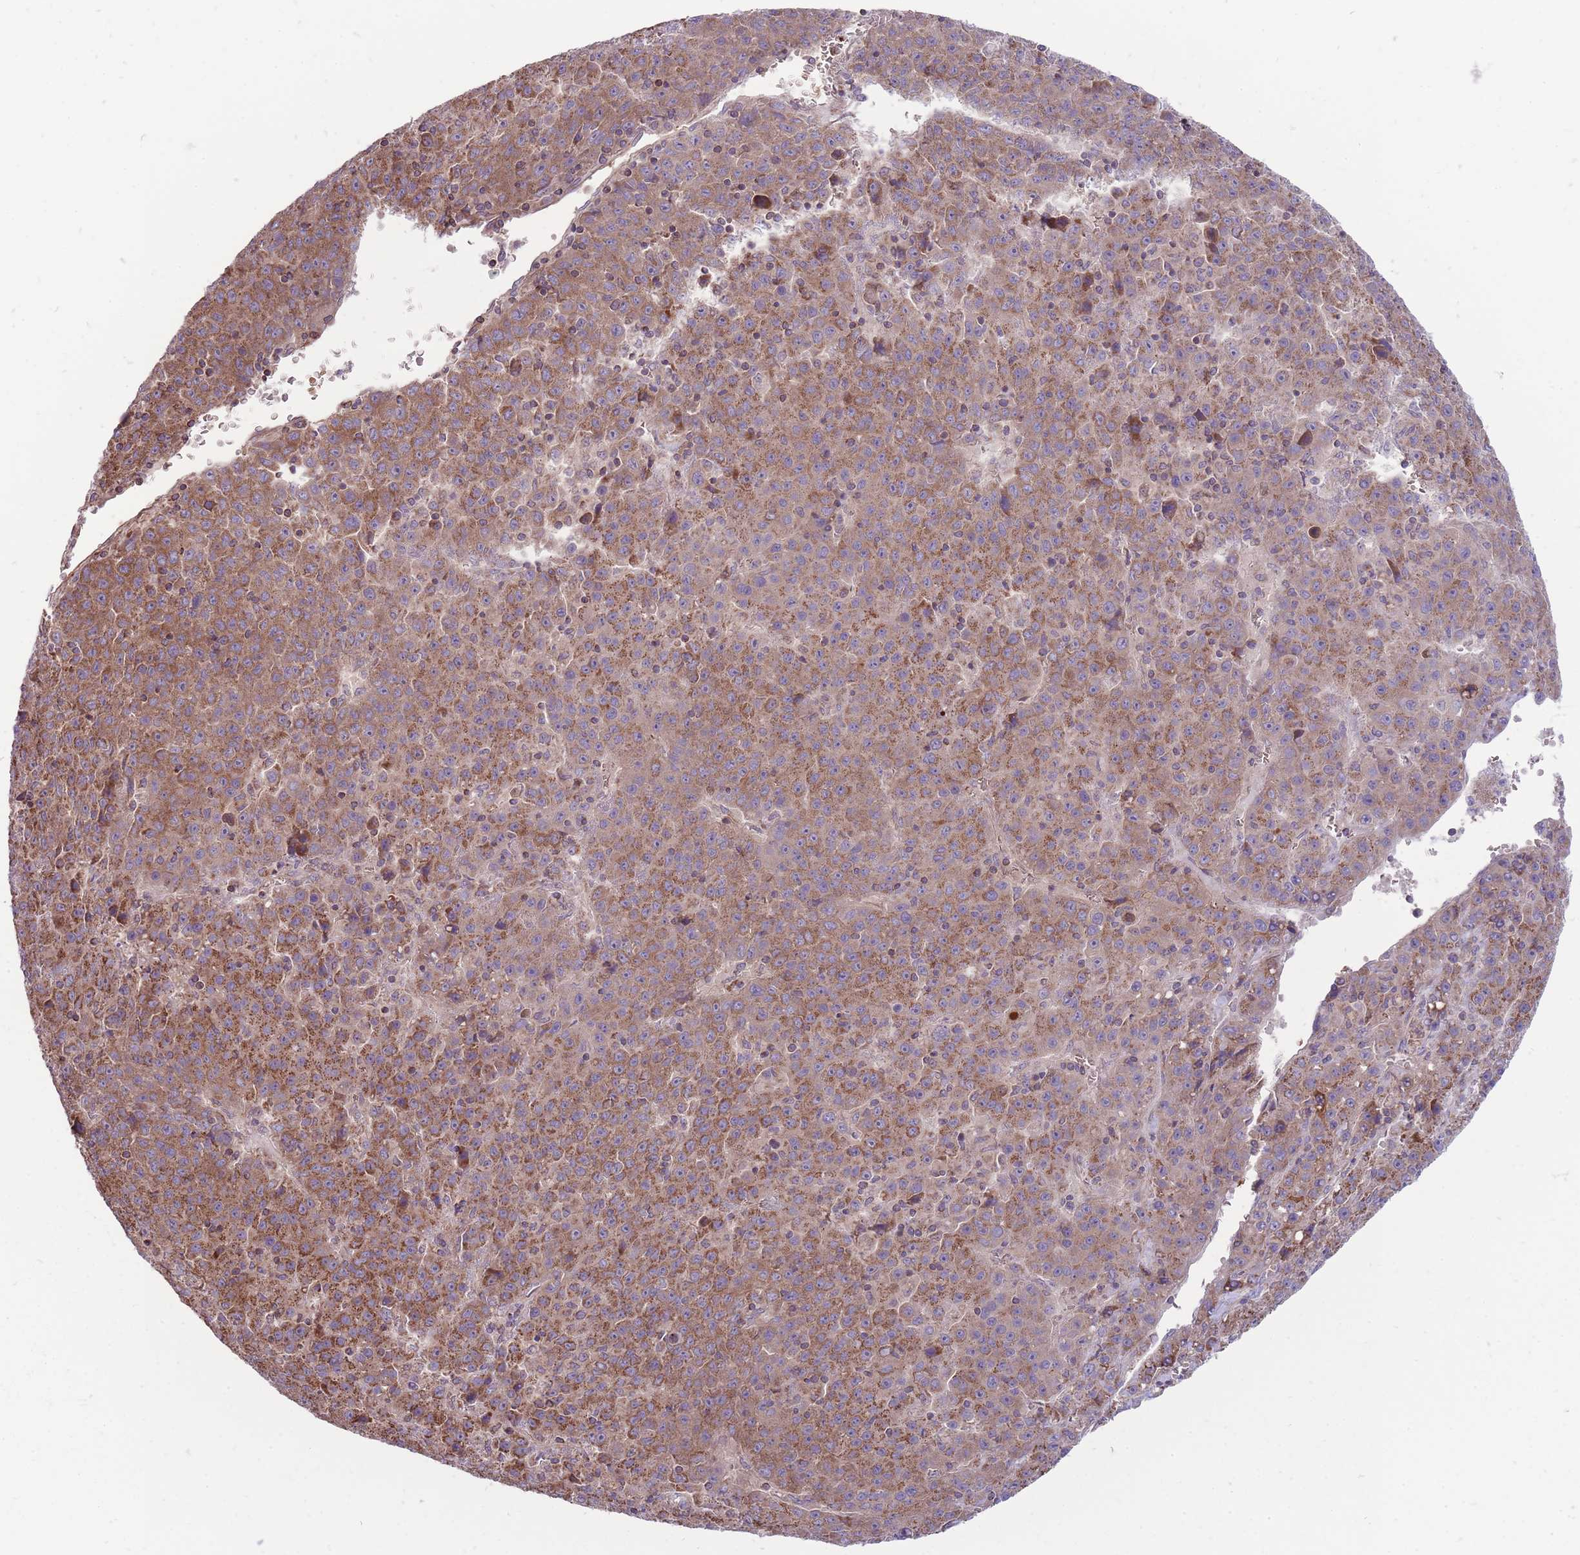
{"staining": {"intensity": "moderate", "quantity": ">75%", "location": "cytoplasmic/membranous"}, "tissue": "liver cancer", "cell_type": "Tumor cells", "image_type": "cancer", "snomed": [{"axis": "morphology", "description": "Carcinoma, Hepatocellular, NOS"}, {"axis": "topography", "description": "Liver"}], "caption": "A micrograph of liver hepatocellular carcinoma stained for a protein demonstrates moderate cytoplasmic/membranous brown staining in tumor cells.", "gene": "ANKRD10", "patient": {"sex": "female", "age": 53}}